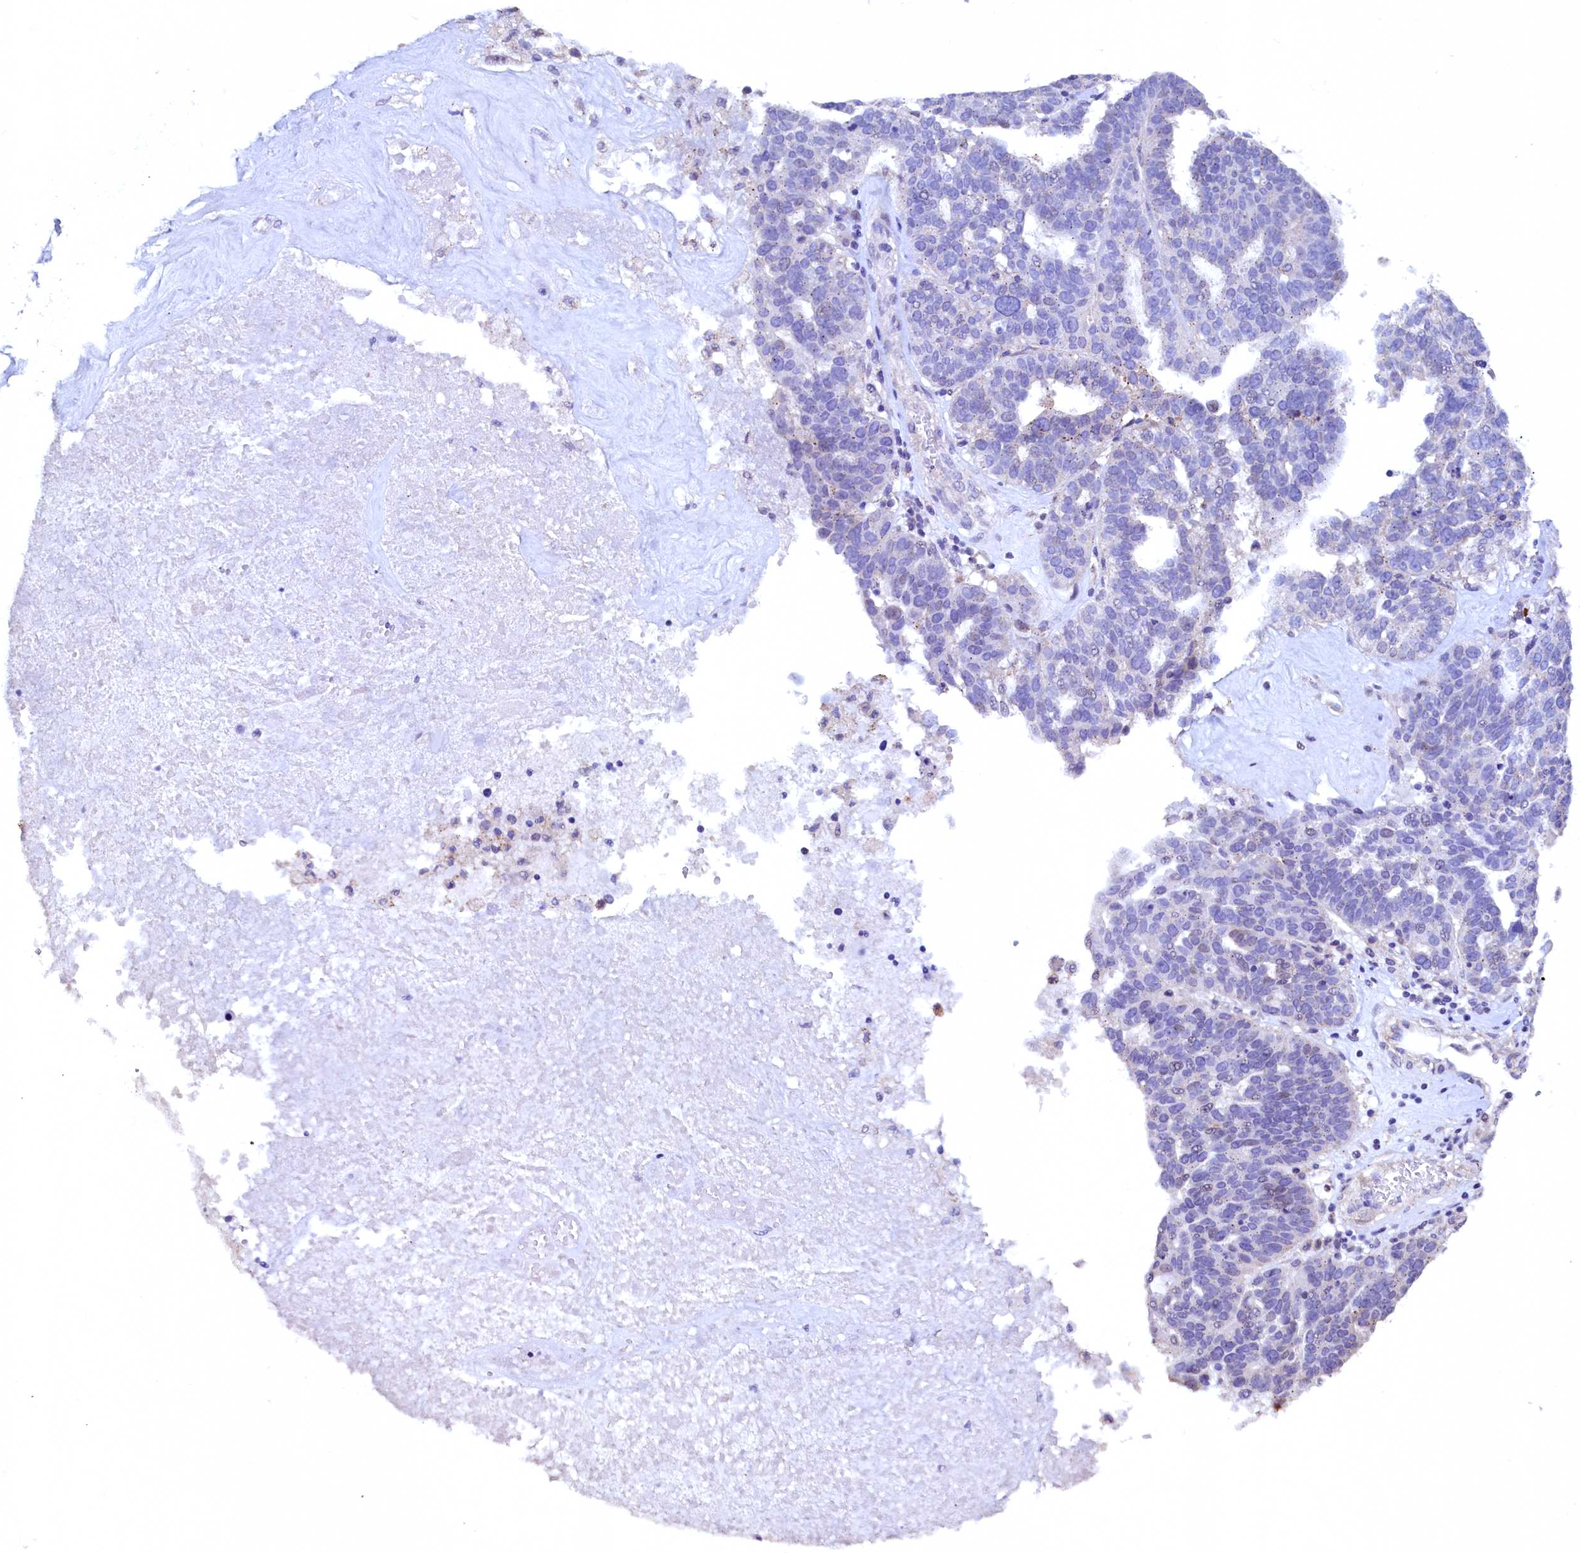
{"staining": {"intensity": "negative", "quantity": "none", "location": "none"}, "tissue": "ovarian cancer", "cell_type": "Tumor cells", "image_type": "cancer", "snomed": [{"axis": "morphology", "description": "Cystadenocarcinoma, serous, NOS"}, {"axis": "topography", "description": "Ovary"}], "caption": "Immunohistochemistry micrograph of neoplastic tissue: human ovarian cancer (serous cystadenocarcinoma) stained with DAB (3,3'-diaminobenzidine) displays no significant protein positivity in tumor cells. The staining is performed using DAB (3,3'-diaminobenzidine) brown chromogen with nuclei counter-stained in using hematoxylin.", "gene": "PALM", "patient": {"sex": "female", "age": 59}}